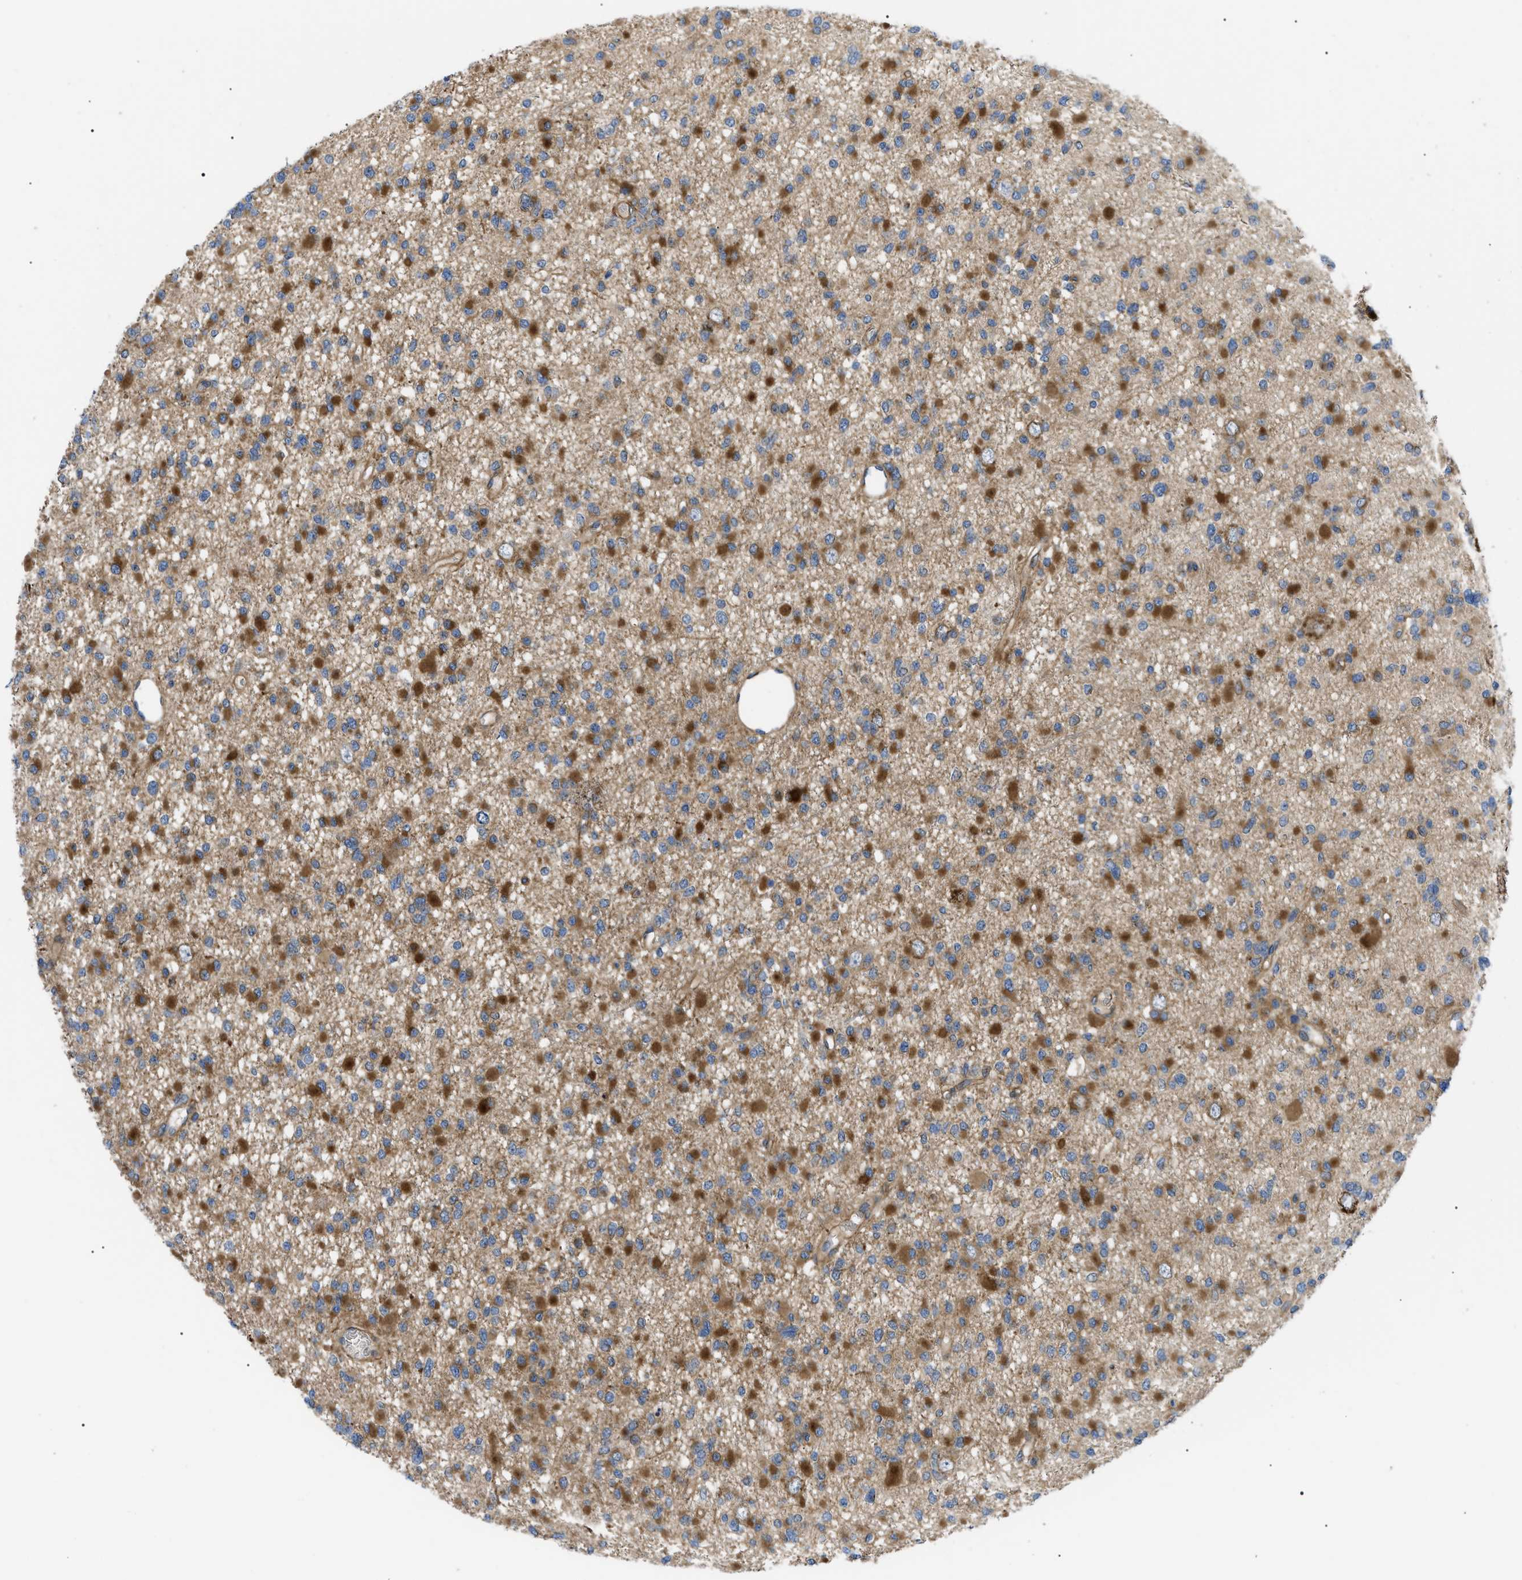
{"staining": {"intensity": "strong", "quantity": ">75%", "location": "cytoplasmic/membranous"}, "tissue": "glioma", "cell_type": "Tumor cells", "image_type": "cancer", "snomed": [{"axis": "morphology", "description": "Glioma, malignant, Low grade"}, {"axis": "topography", "description": "Brain"}], "caption": "Glioma was stained to show a protein in brown. There is high levels of strong cytoplasmic/membranous expression in about >75% of tumor cells. The staining was performed using DAB, with brown indicating positive protein expression. Nuclei are stained blue with hematoxylin.", "gene": "MYO10", "patient": {"sex": "female", "age": 22}}